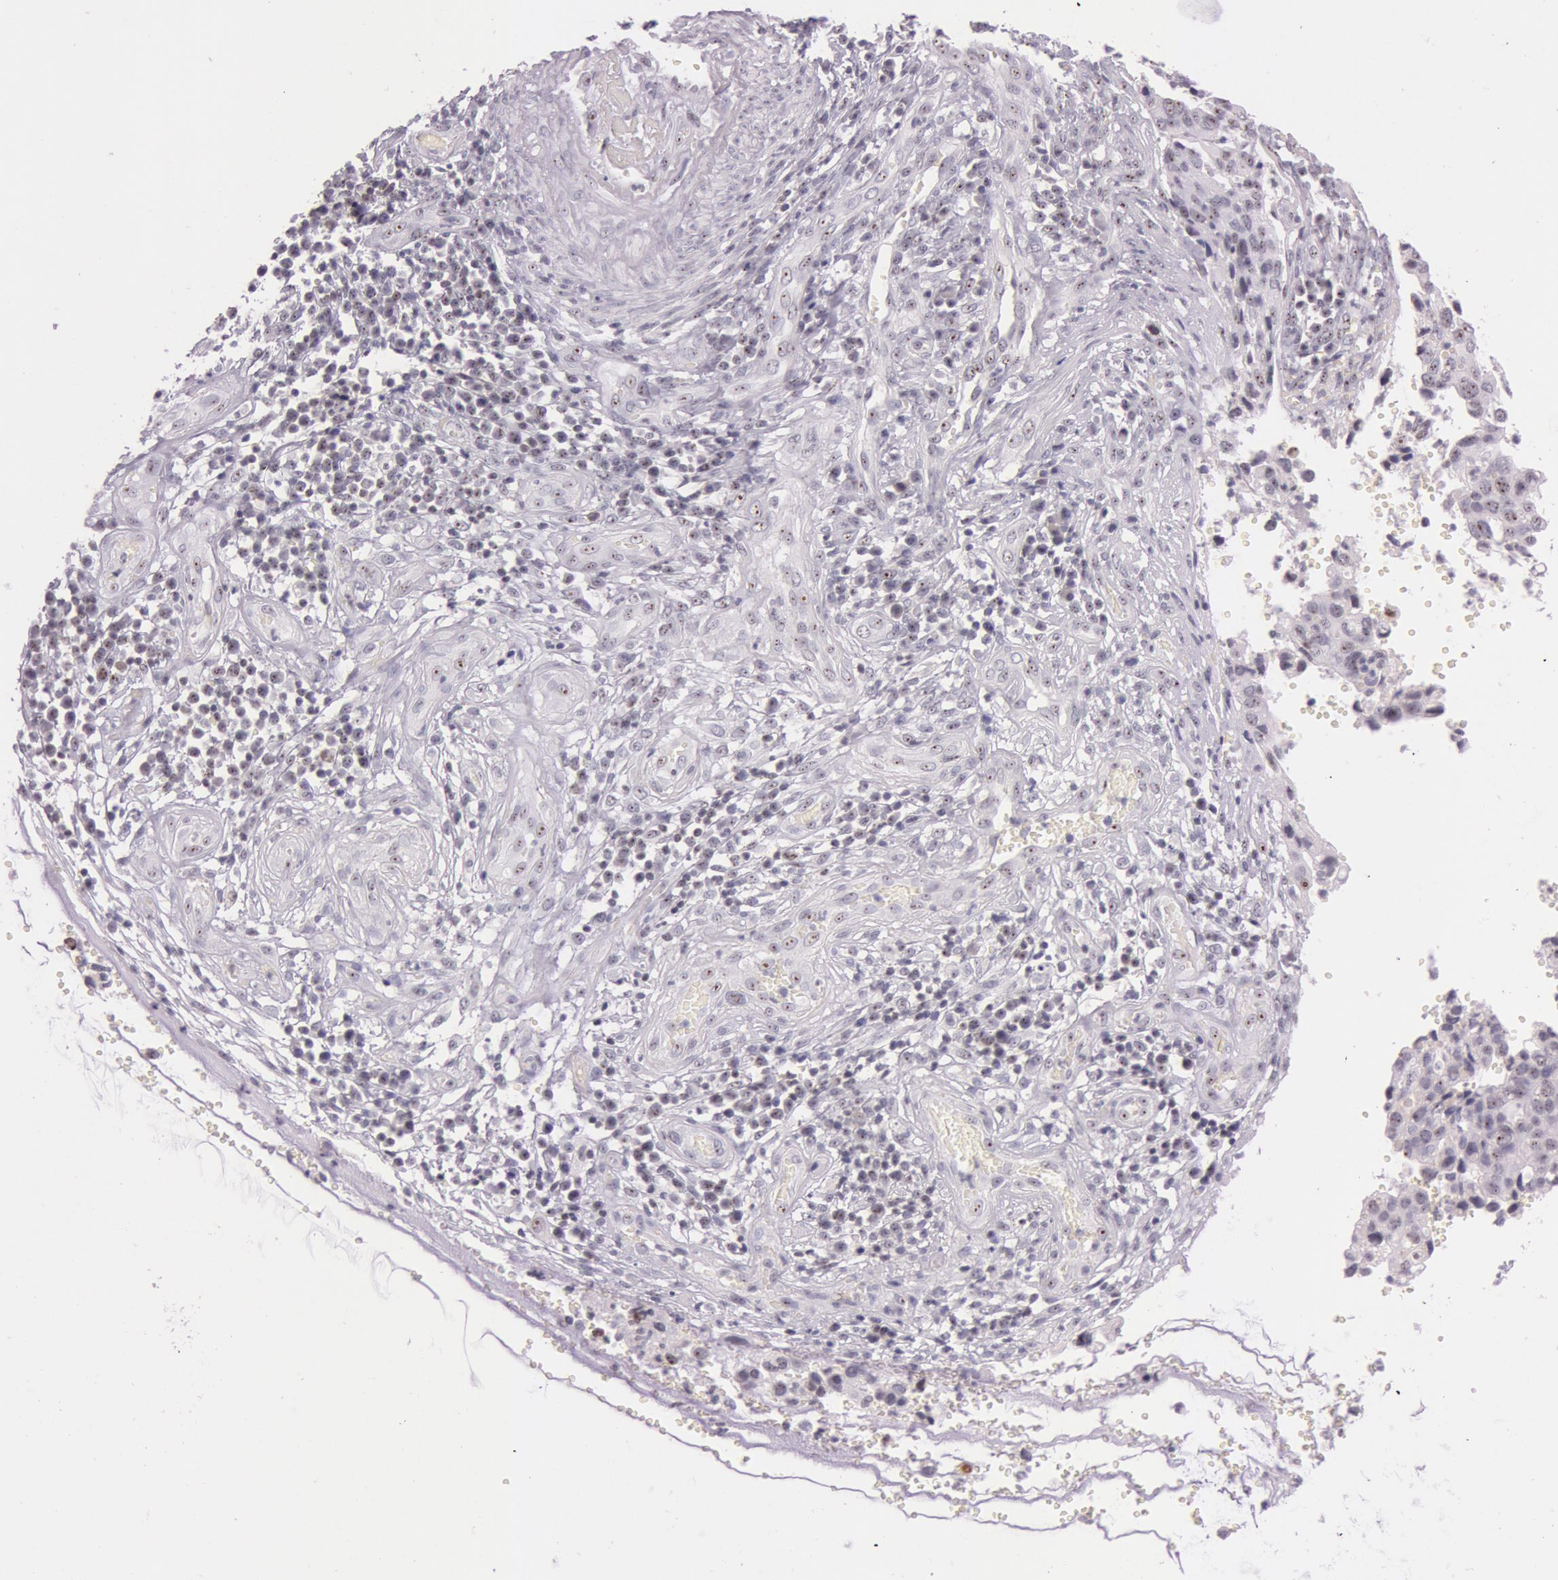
{"staining": {"intensity": "moderate", "quantity": ">75%", "location": "cytoplasmic/membranous"}, "tissue": "cervical cancer", "cell_type": "Tumor cells", "image_type": "cancer", "snomed": [{"axis": "morphology", "description": "Normal tissue, NOS"}, {"axis": "morphology", "description": "Squamous cell carcinoma, NOS"}, {"axis": "topography", "description": "Cervix"}], "caption": "Cervical cancer (squamous cell carcinoma) was stained to show a protein in brown. There is medium levels of moderate cytoplasmic/membranous positivity in about >75% of tumor cells.", "gene": "FBL", "patient": {"sex": "female", "age": 45}}